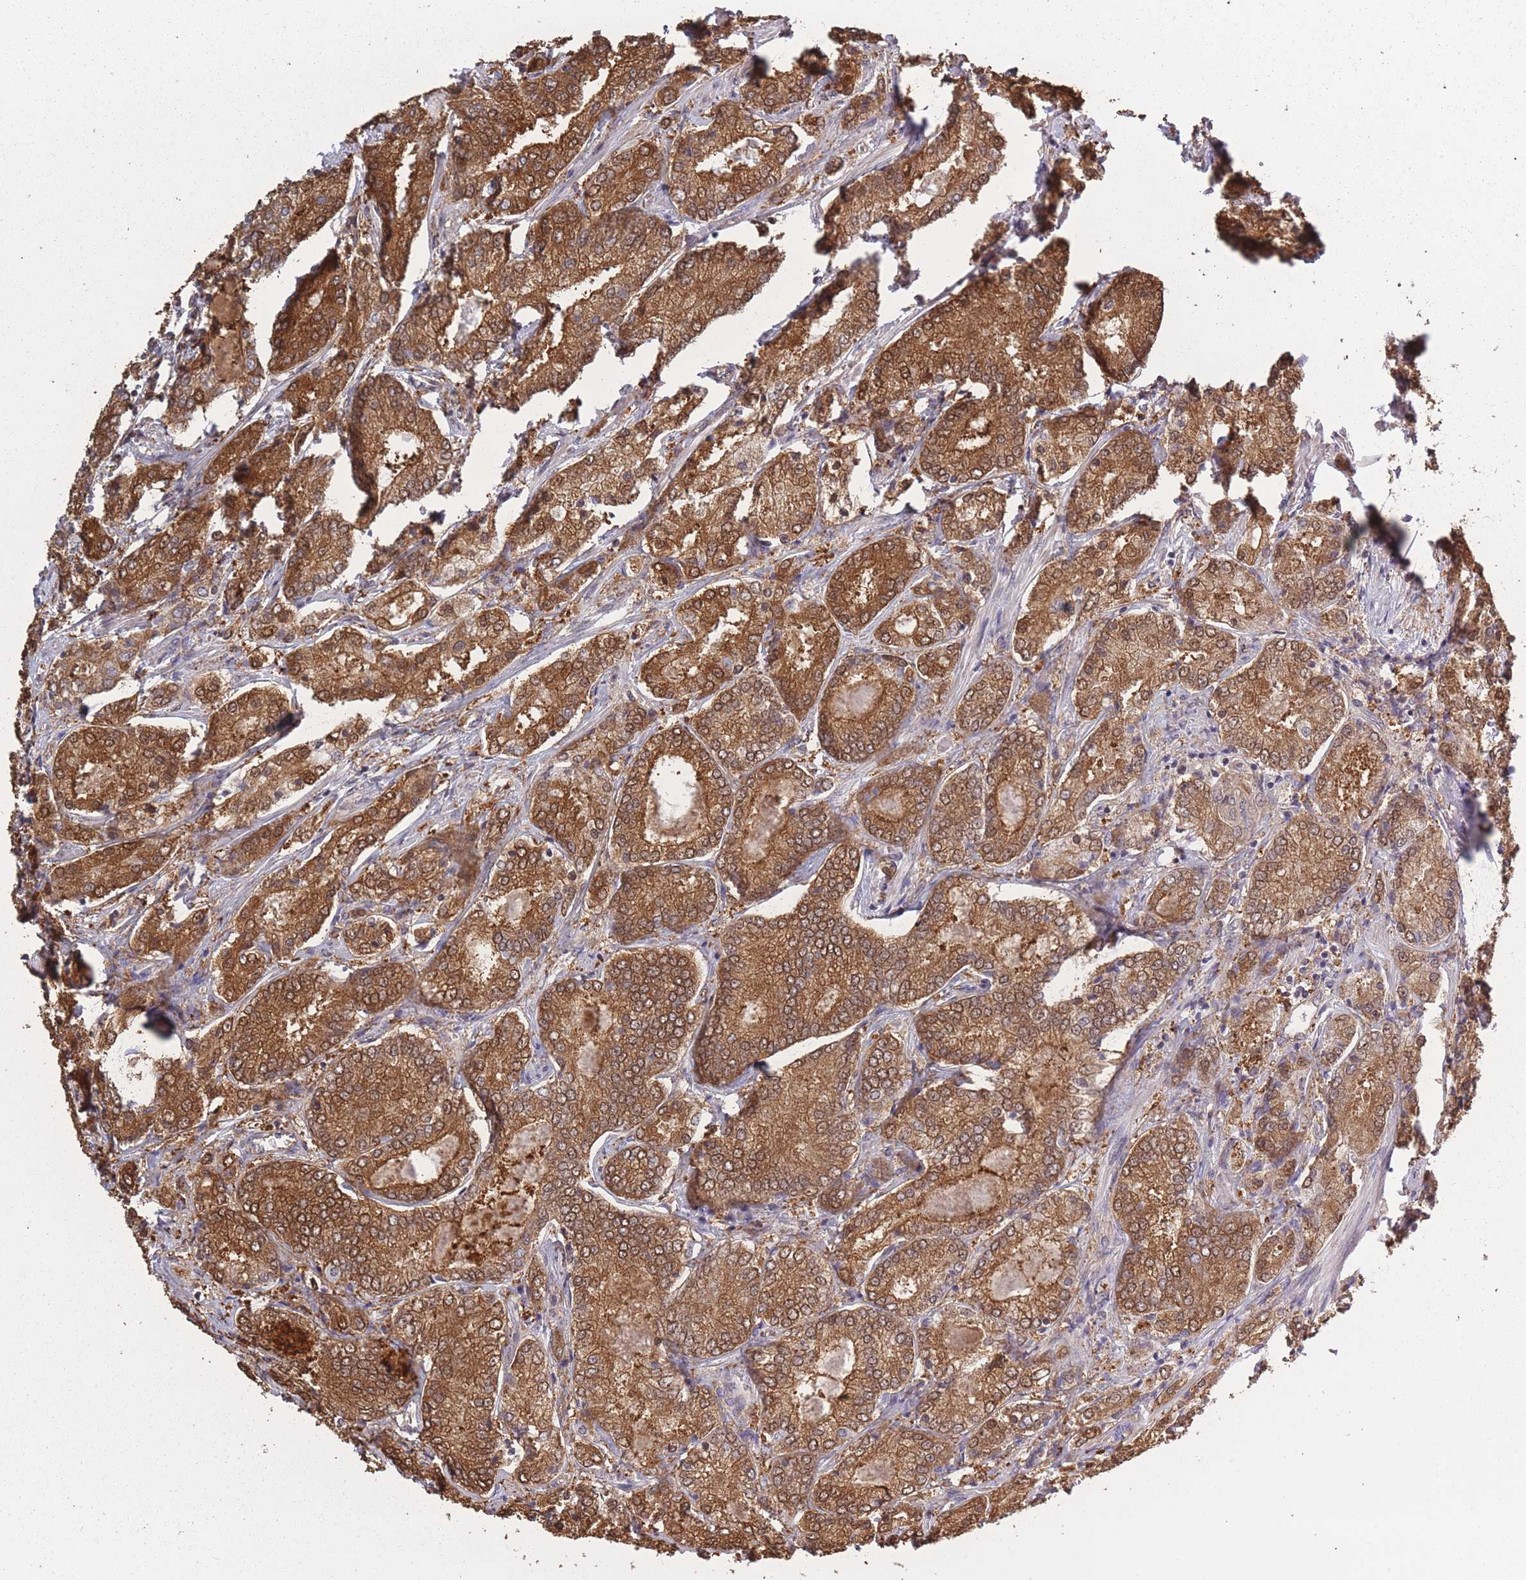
{"staining": {"intensity": "moderate", "quantity": ">75%", "location": "cytoplasmic/membranous"}, "tissue": "prostate cancer", "cell_type": "Tumor cells", "image_type": "cancer", "snomed": [{"axis": "morphology", "description": "Adenocarcinoma, High grade"}, {"axis": "topography", "description": "Prostate"}], "caption": "This image displays IHC staining of human prostate cancer, with medium moderate cytoplasmic/membranous positivity in approximately >75% of tumor cells.", "gene": "ARL13B", "patient": {"sex": "male", "age": 63}}